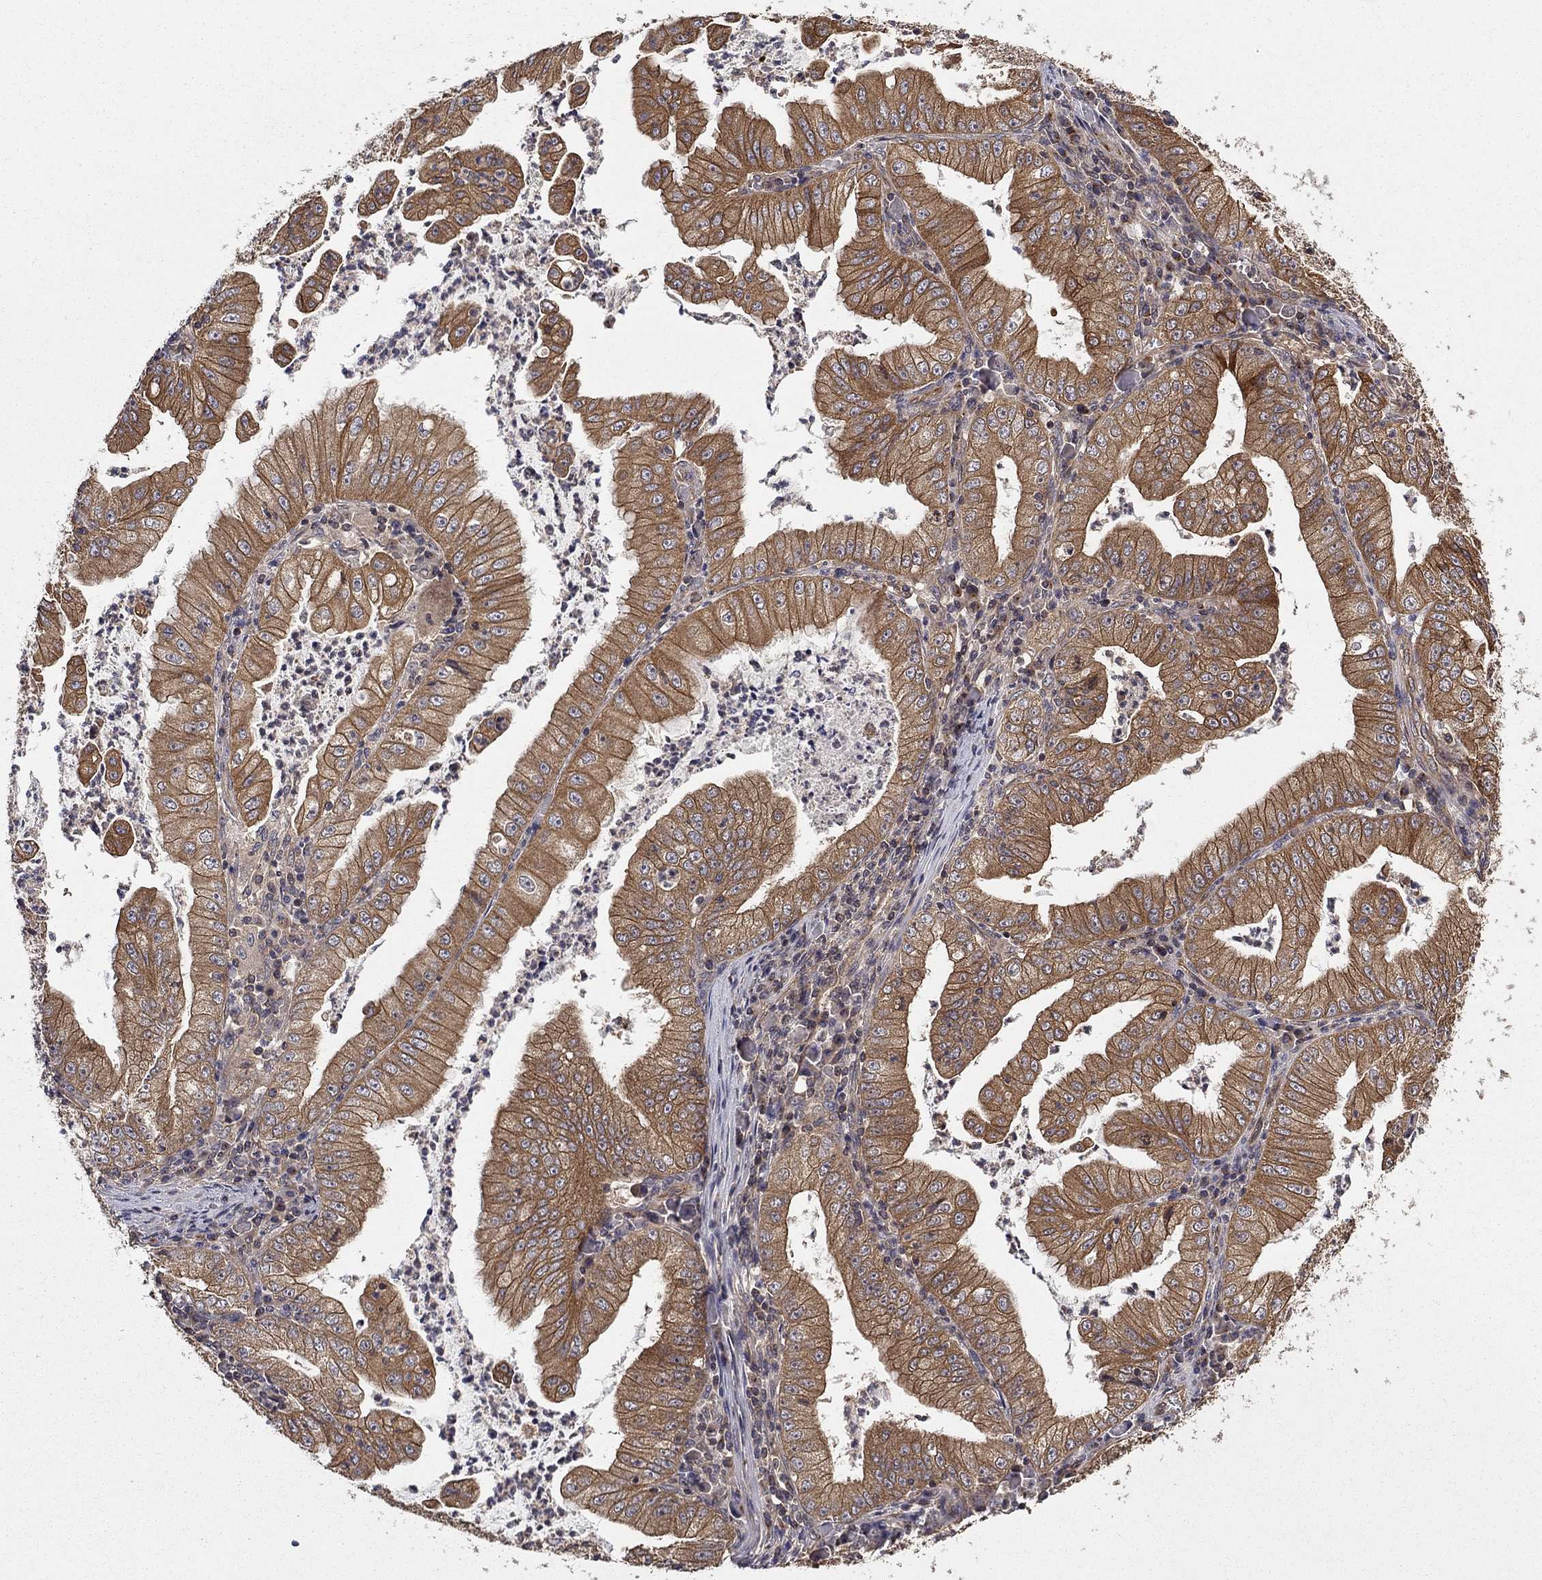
{"staining": {"intensity": "moderate", "quantity": ">75%", "location": "cytoplasmic/membranous"}, "tissue": "stomach cancer", "cell_type": "Tumor cells", "image_type": "cancer", "snomed": [{"axis": "morphology", "description": "Adenocarcinoma, NOS"}, {"axis": "topography", "description": "Stomach"}], "caption": "The histopathology image displays immunohistochemical staining of stomach adenocarcinoma. There is moderate cytoplasmic/membranous expression is present in approximately >75% of tumor cells.", "gene": "BMERB1", "patient": {"sex": "male", "age": 76}}